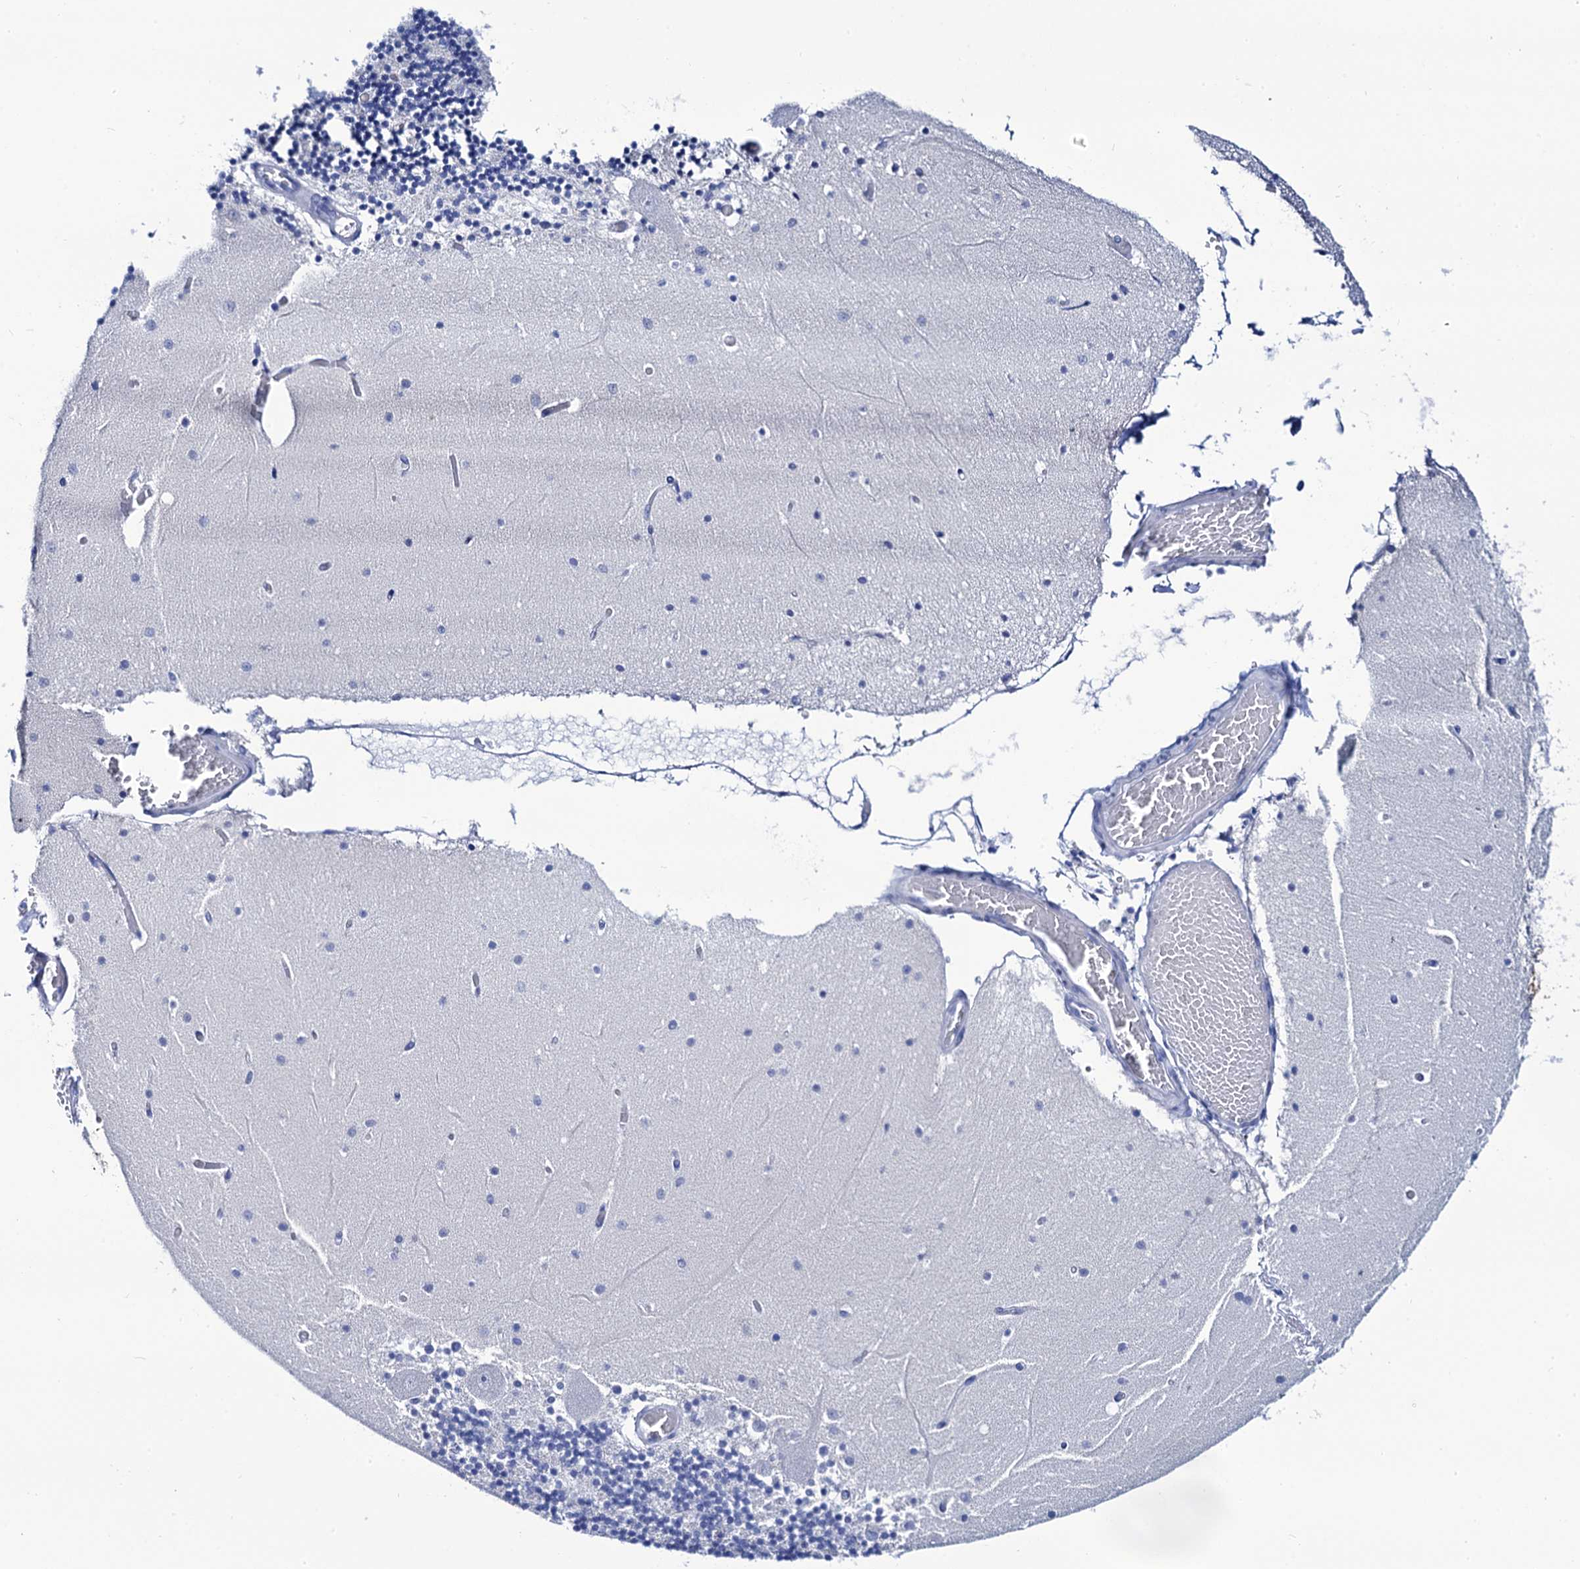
{"staining": {"intensity": "negative", "quantity": "none", "location": "none"}, "tissue": "cerebellum", "cell_type": "Cells in granular layer", "image_type": "normal", "snomed": [{"axis": "morphology", "description": "Normal tissue, NOS"}, {"axis": "topography", "description": "Cerebellum"}], "caption": "IHC image of unremarkable cerebellum stained for a protein (brown), which reveals no staining in cells in granular layer.", "gene": "RAB3IP", "patient": {"sex": "female", "age": 28}}